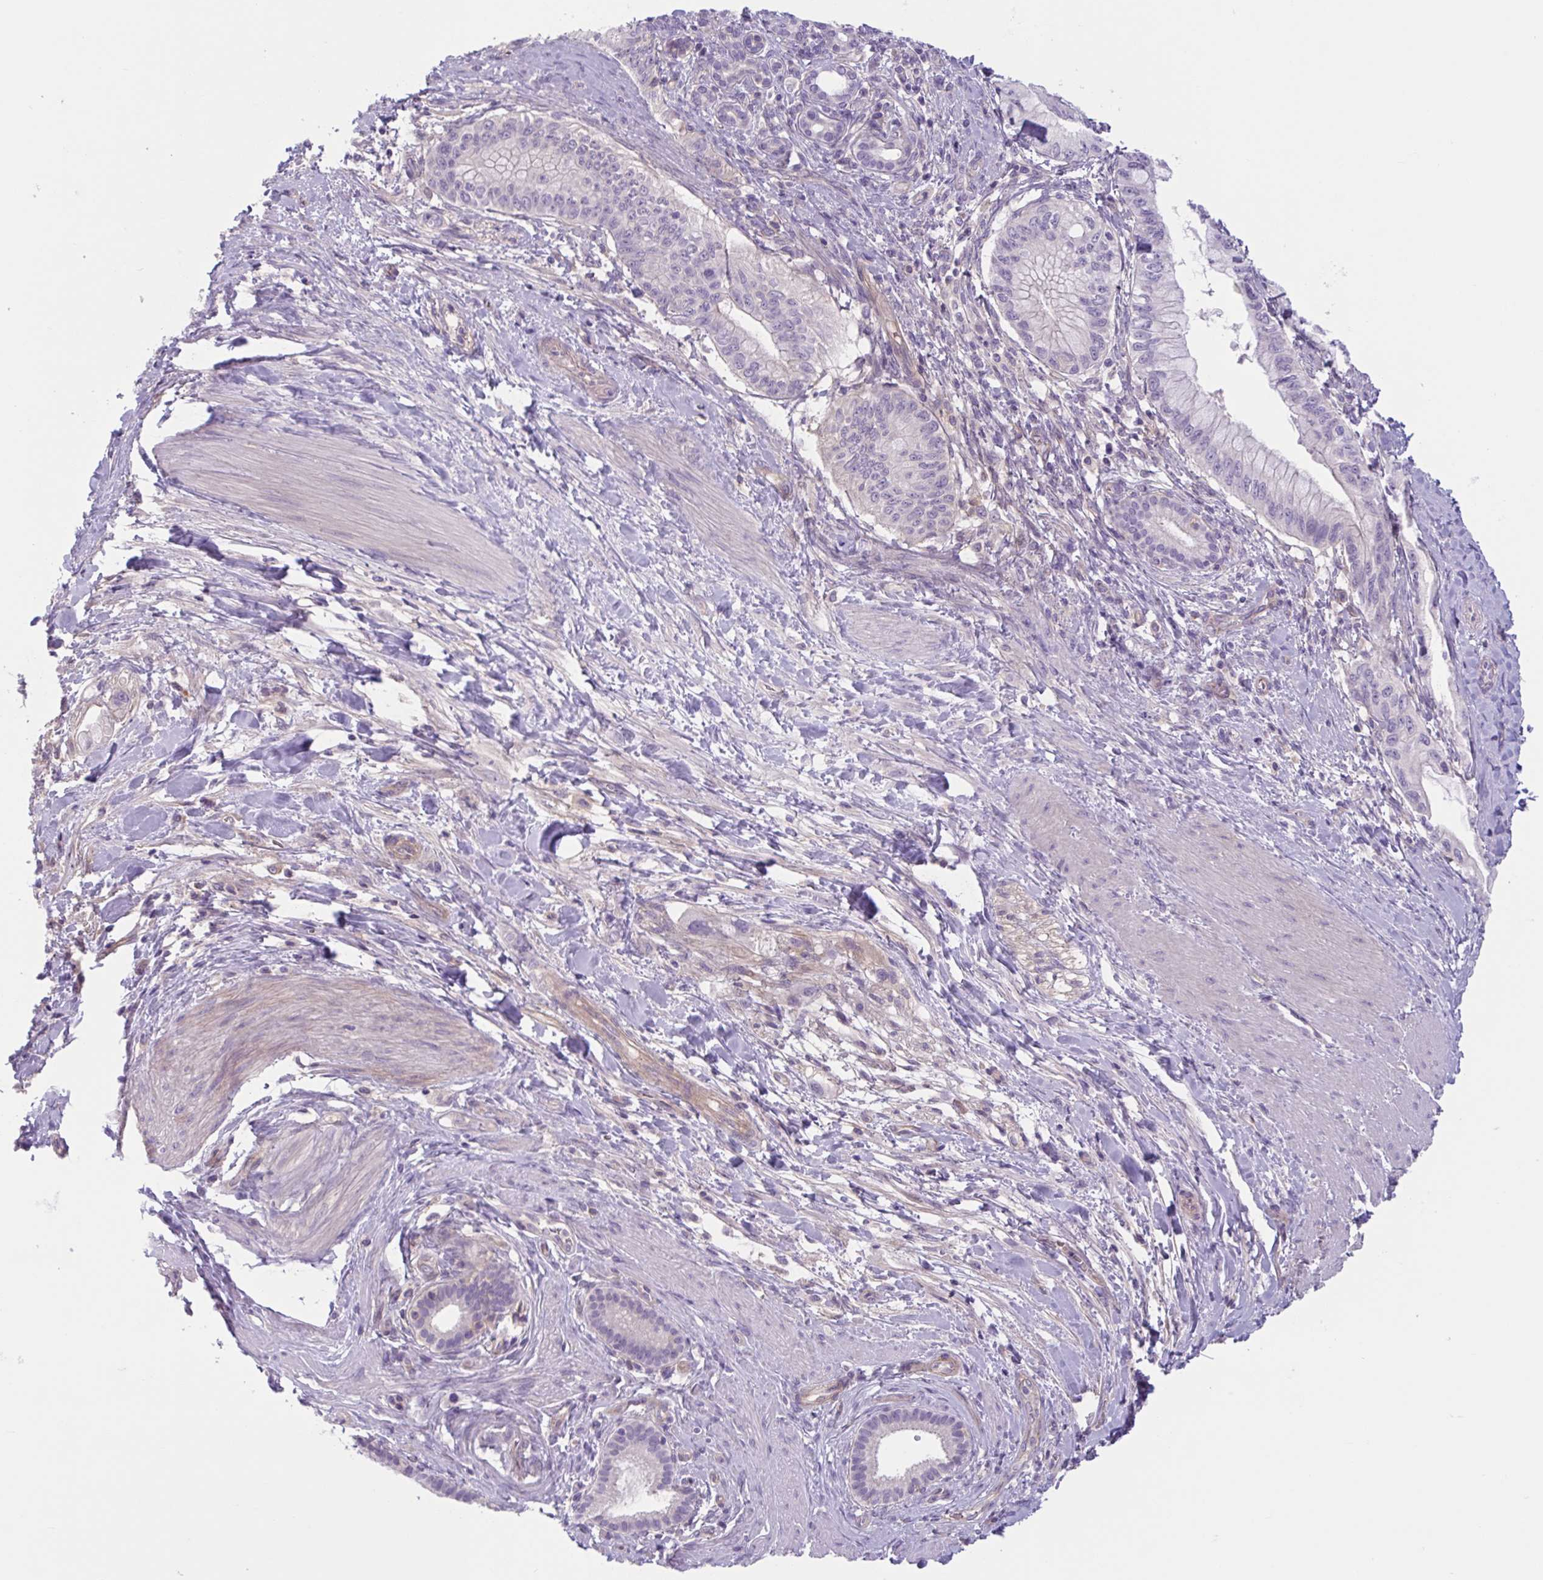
{"staining": {"intensity": "negative", "quantity": "none", "location": "none"}, "tissue": "pancreatic cancer", "cell_type": "Tumor cells", "image_type": "cancer", "snomed": [{"axis": "morphology", "description": "Adenocarcinoma, NOS"}, {"axis": "topography", "description": "Pancreas"}], "caption": "There is no significant expression in tumor cells of pancreatic adenocarcinoma.", "gene": "TTC7B", "patient": {"sex": "male", "age": 48}}